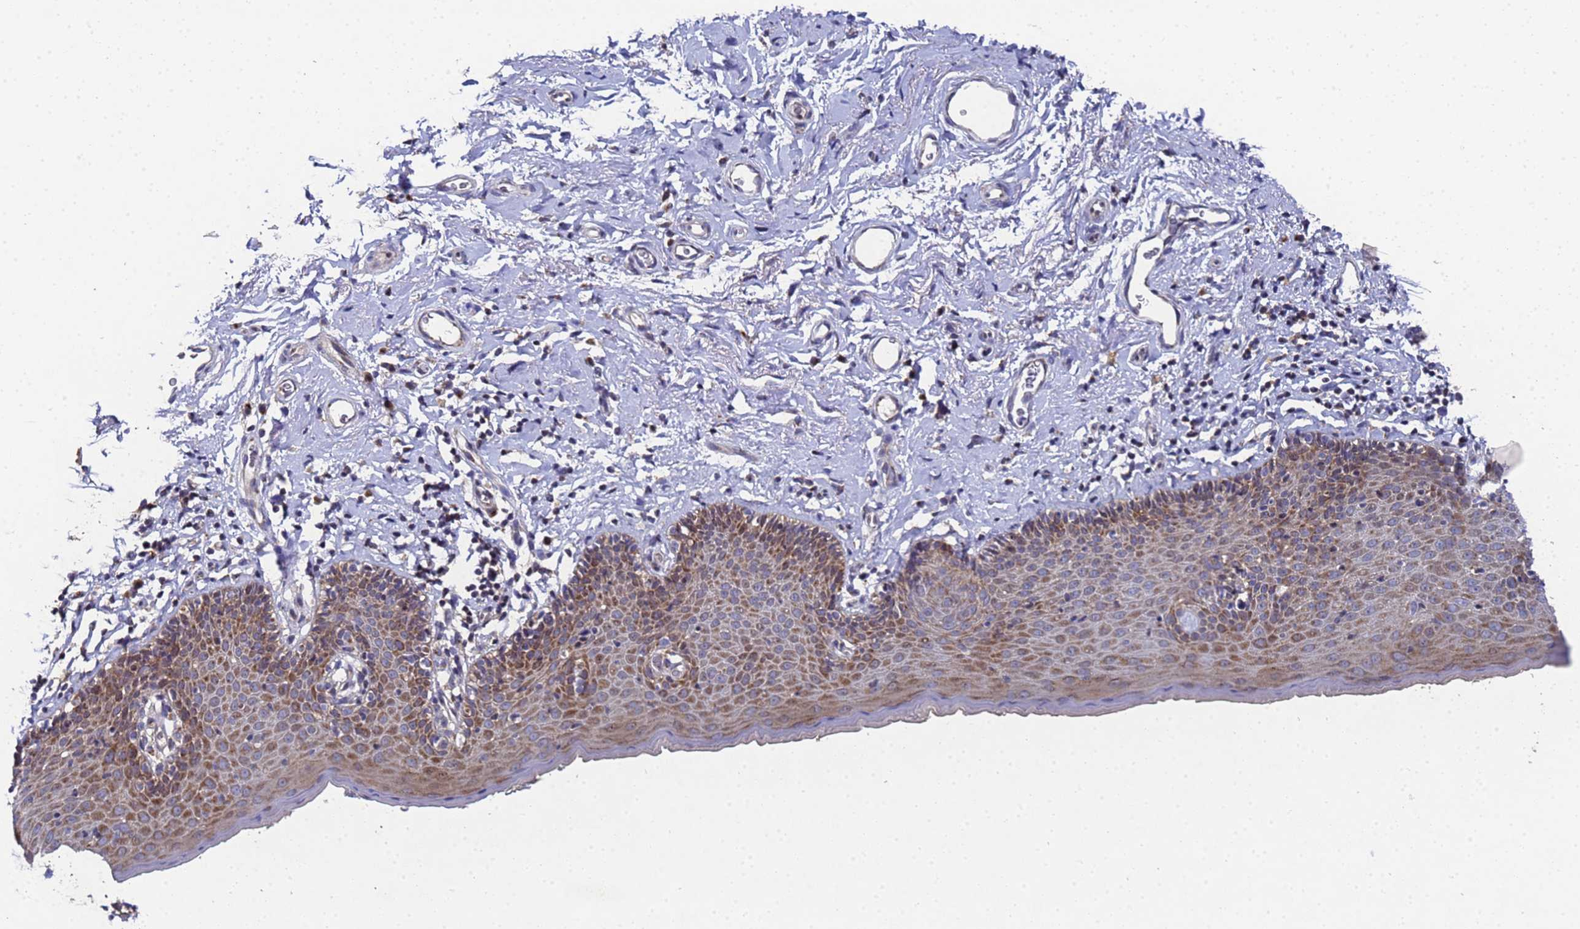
{"staining": {"intensity": "moderate", "quantity": ">75%", "location": "cytoplasmic/membranous"}, "tissue": "skin", "cell_type": "Epidermal cells", "image_type": "normal", "snomed": [{"axis": "morphology", "description": "Normal tissue, NOS"}, {"axis": "topography", "description": "Vulva"}], "caption": "A brown stain highlights moderate cytoplasmic/membranous positivity of a protein in epidermal cells of unremarkable human skin. The protein of interest is stained brown, and the nuclei are stained in blue (DAB IHC with brightfield microscopy, high magnification).", "gene": "NSUN6", "patient": {"sex": "female", "age": 66}}